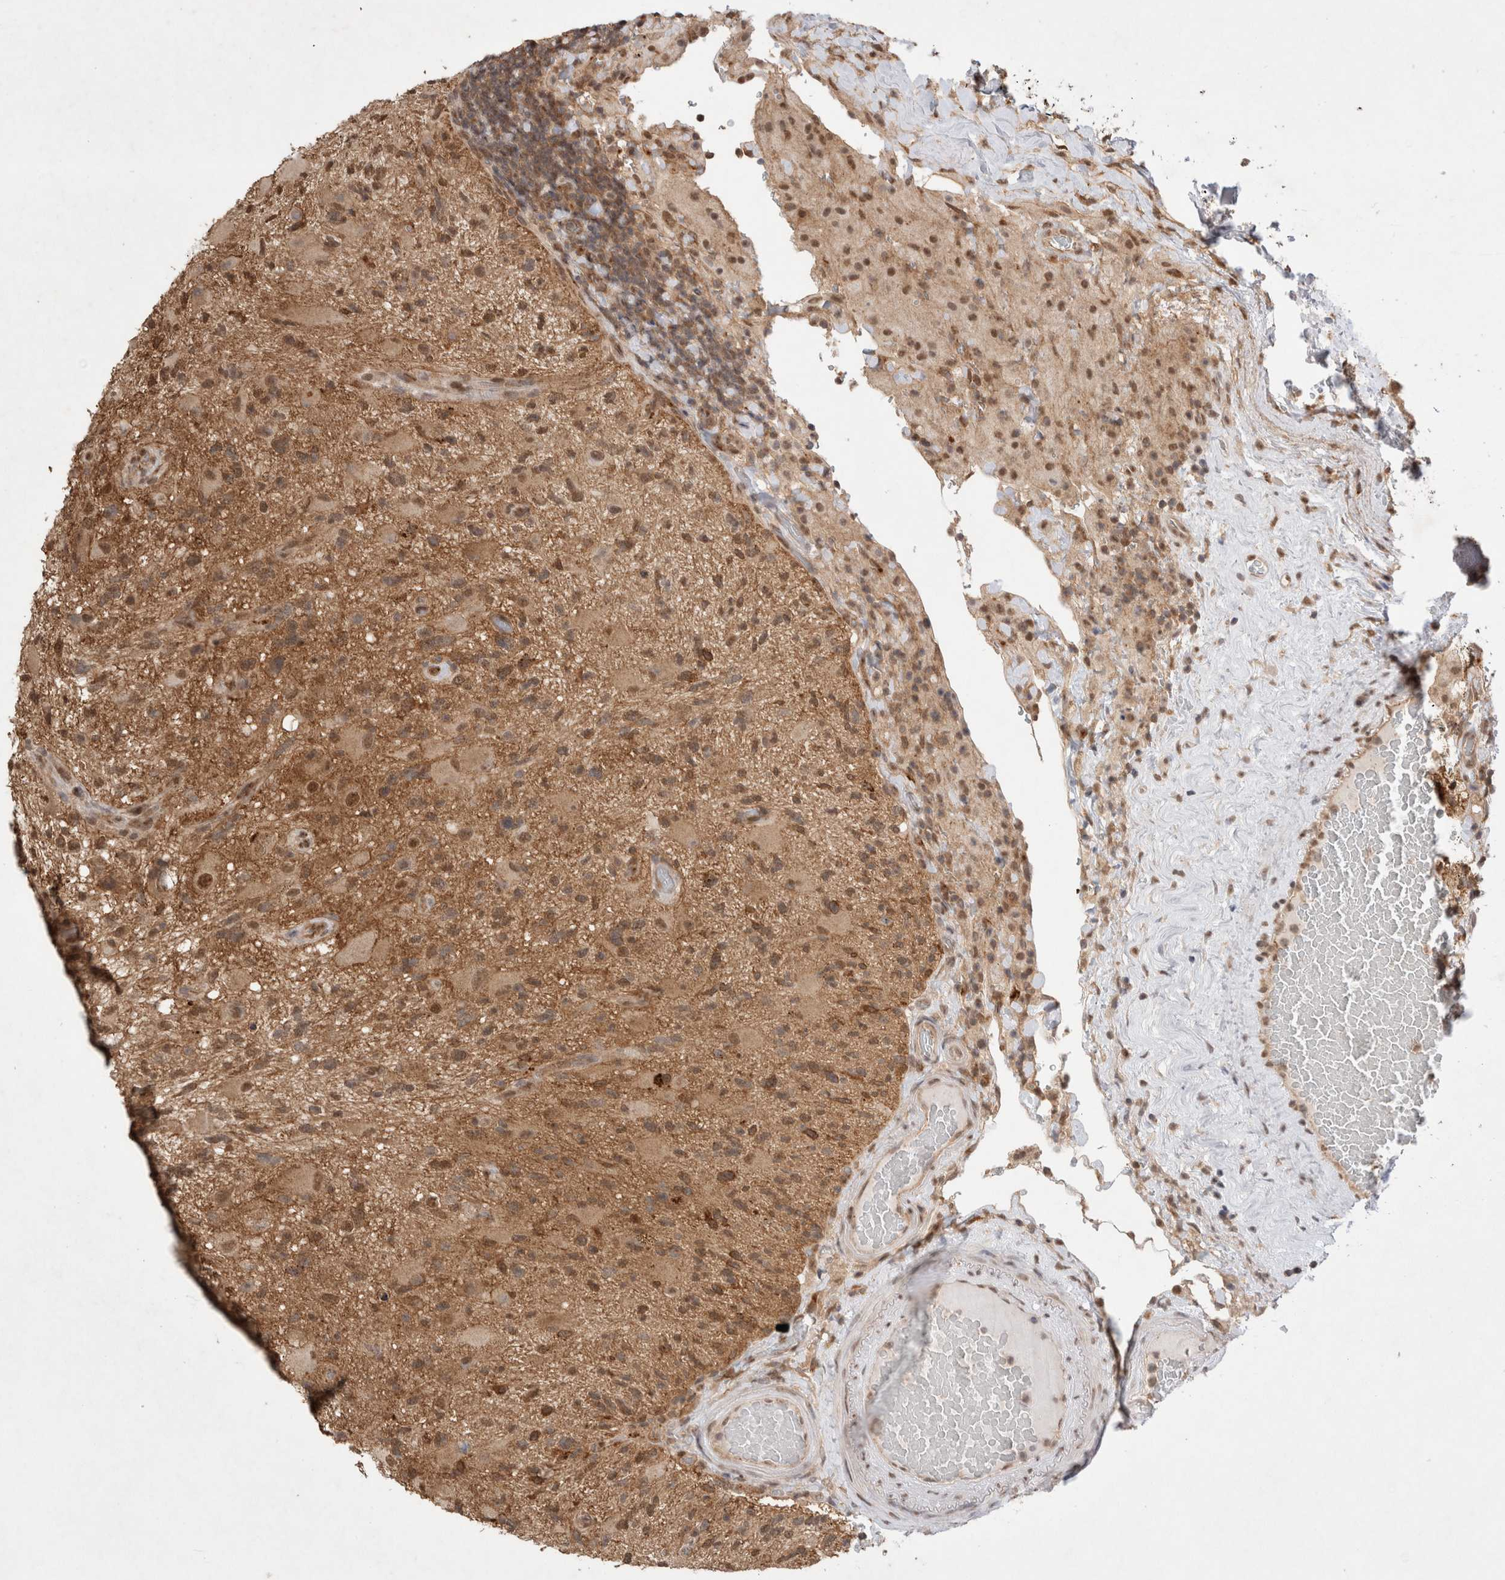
{"staining": {"intensity": "moderate", "quantity": "25%-75%", "location": "cytoplasmic/membranous,nuclear"}, "tissue": "glioma", "cell_type": "Tumor cells", "image_type": "cancer", "snomed": [{"axis": "morphology", "description": "Glioma, malignant, High grade"}, {"axis": "topography", "description": "Brain"}], "caption": "Moderate cytoplasmic/membranous and nuclear expression for a protein is present in approximately 25%-75% of tumor cells of glioma using IHC.", "gene": "WIPF2", "patient": {"sex": "male", "age": 33}}